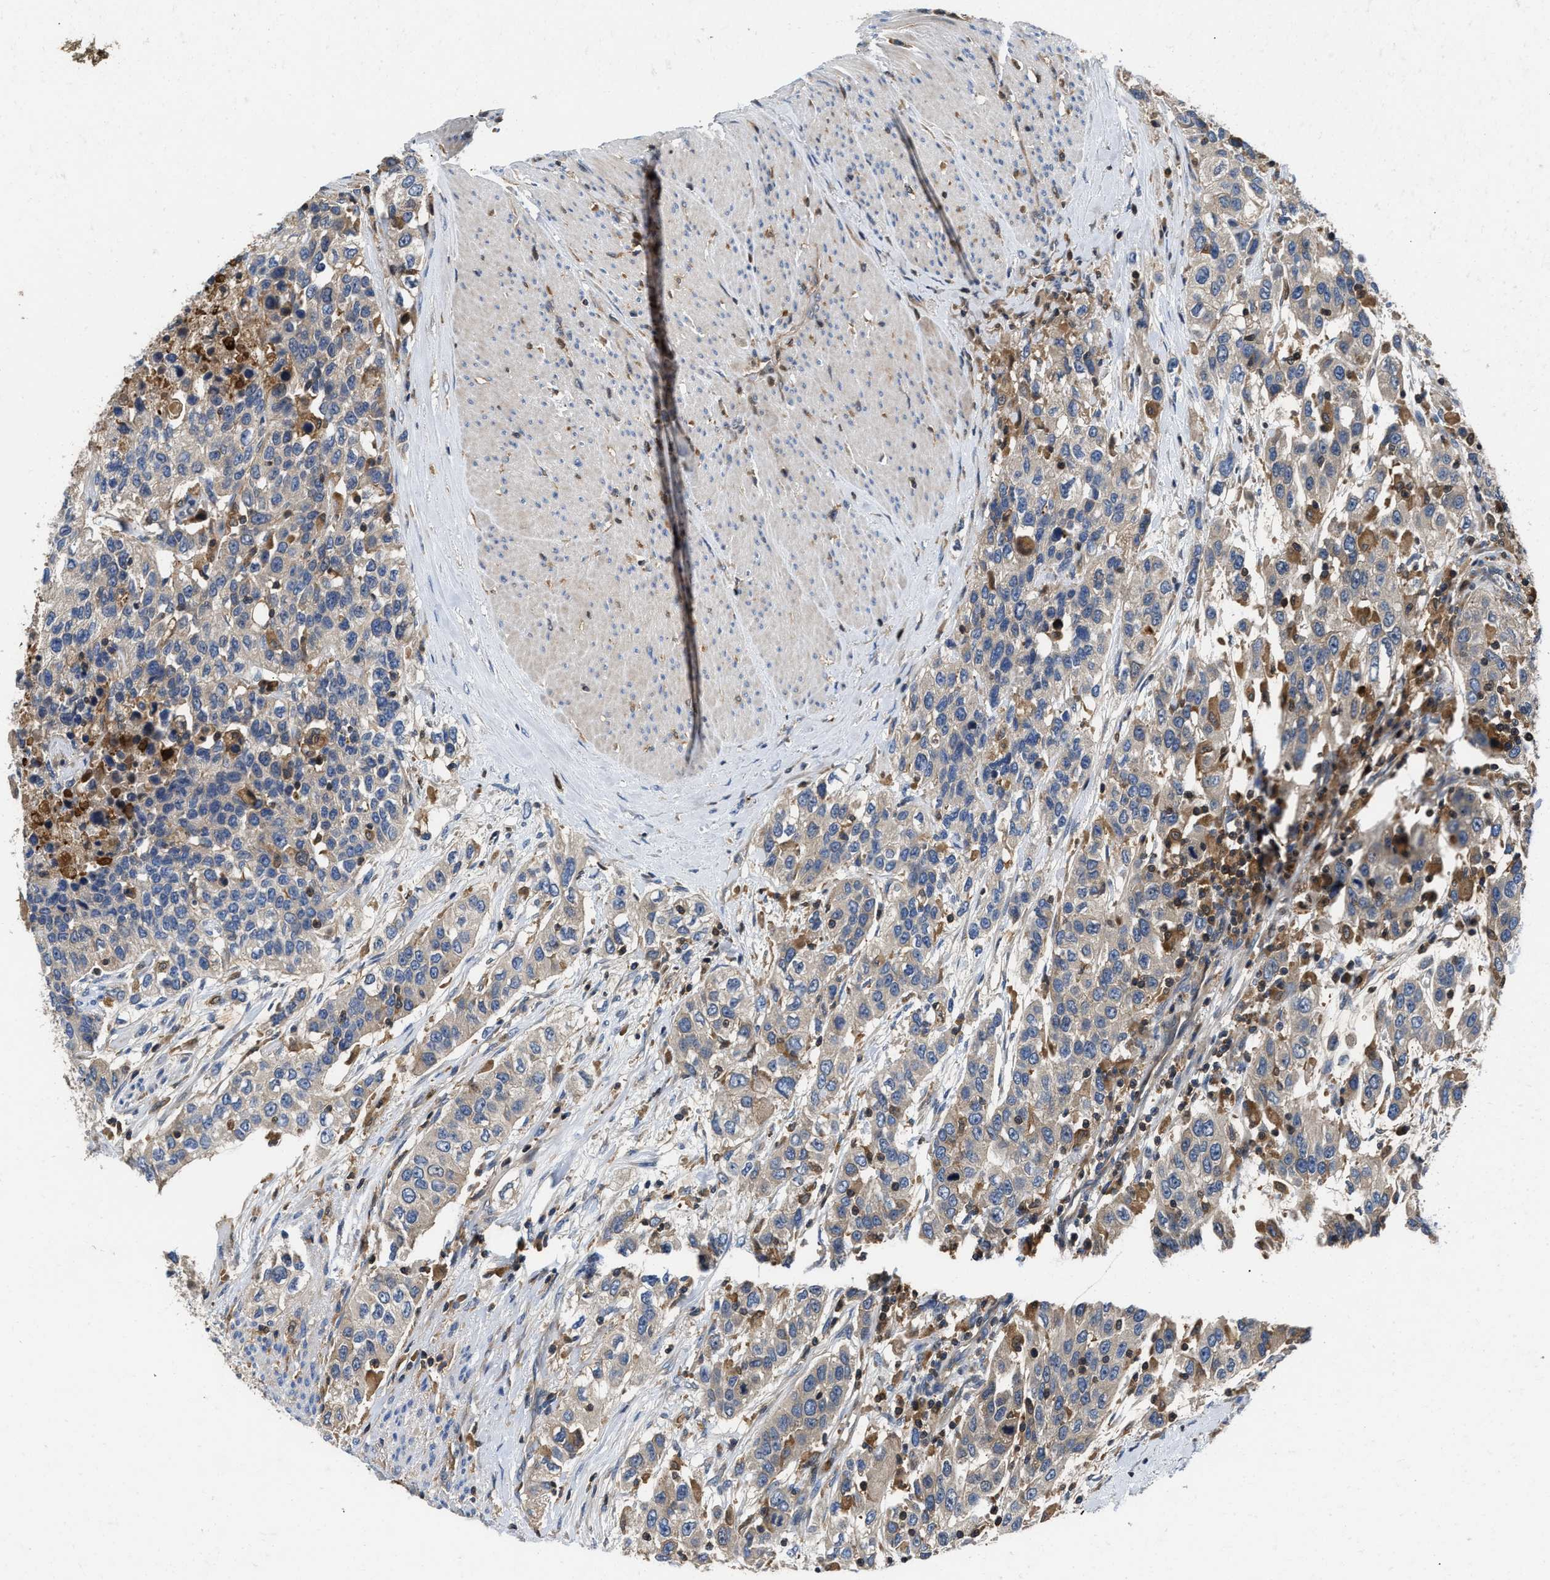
{"staining": {"intensity": "weak", "quantity": "<25%", "location": "cytoplasmic/membranous"}, "tissue": "urothelial cancer", "cell_type": "Tumor cells", "image_type": "cancer", "snomed": [{"axis": "morphology", "description": "Urothelial carcinoma, High grade"}, {"axis": "topography", "description": "Urinary bladder"}], "caption": "This is a micrograph of IHC staining of urothelial cancer, which shows no expression in tumor cells.", "gene": "OSTF1", "patient": {"sex": "female", "age": 80}}